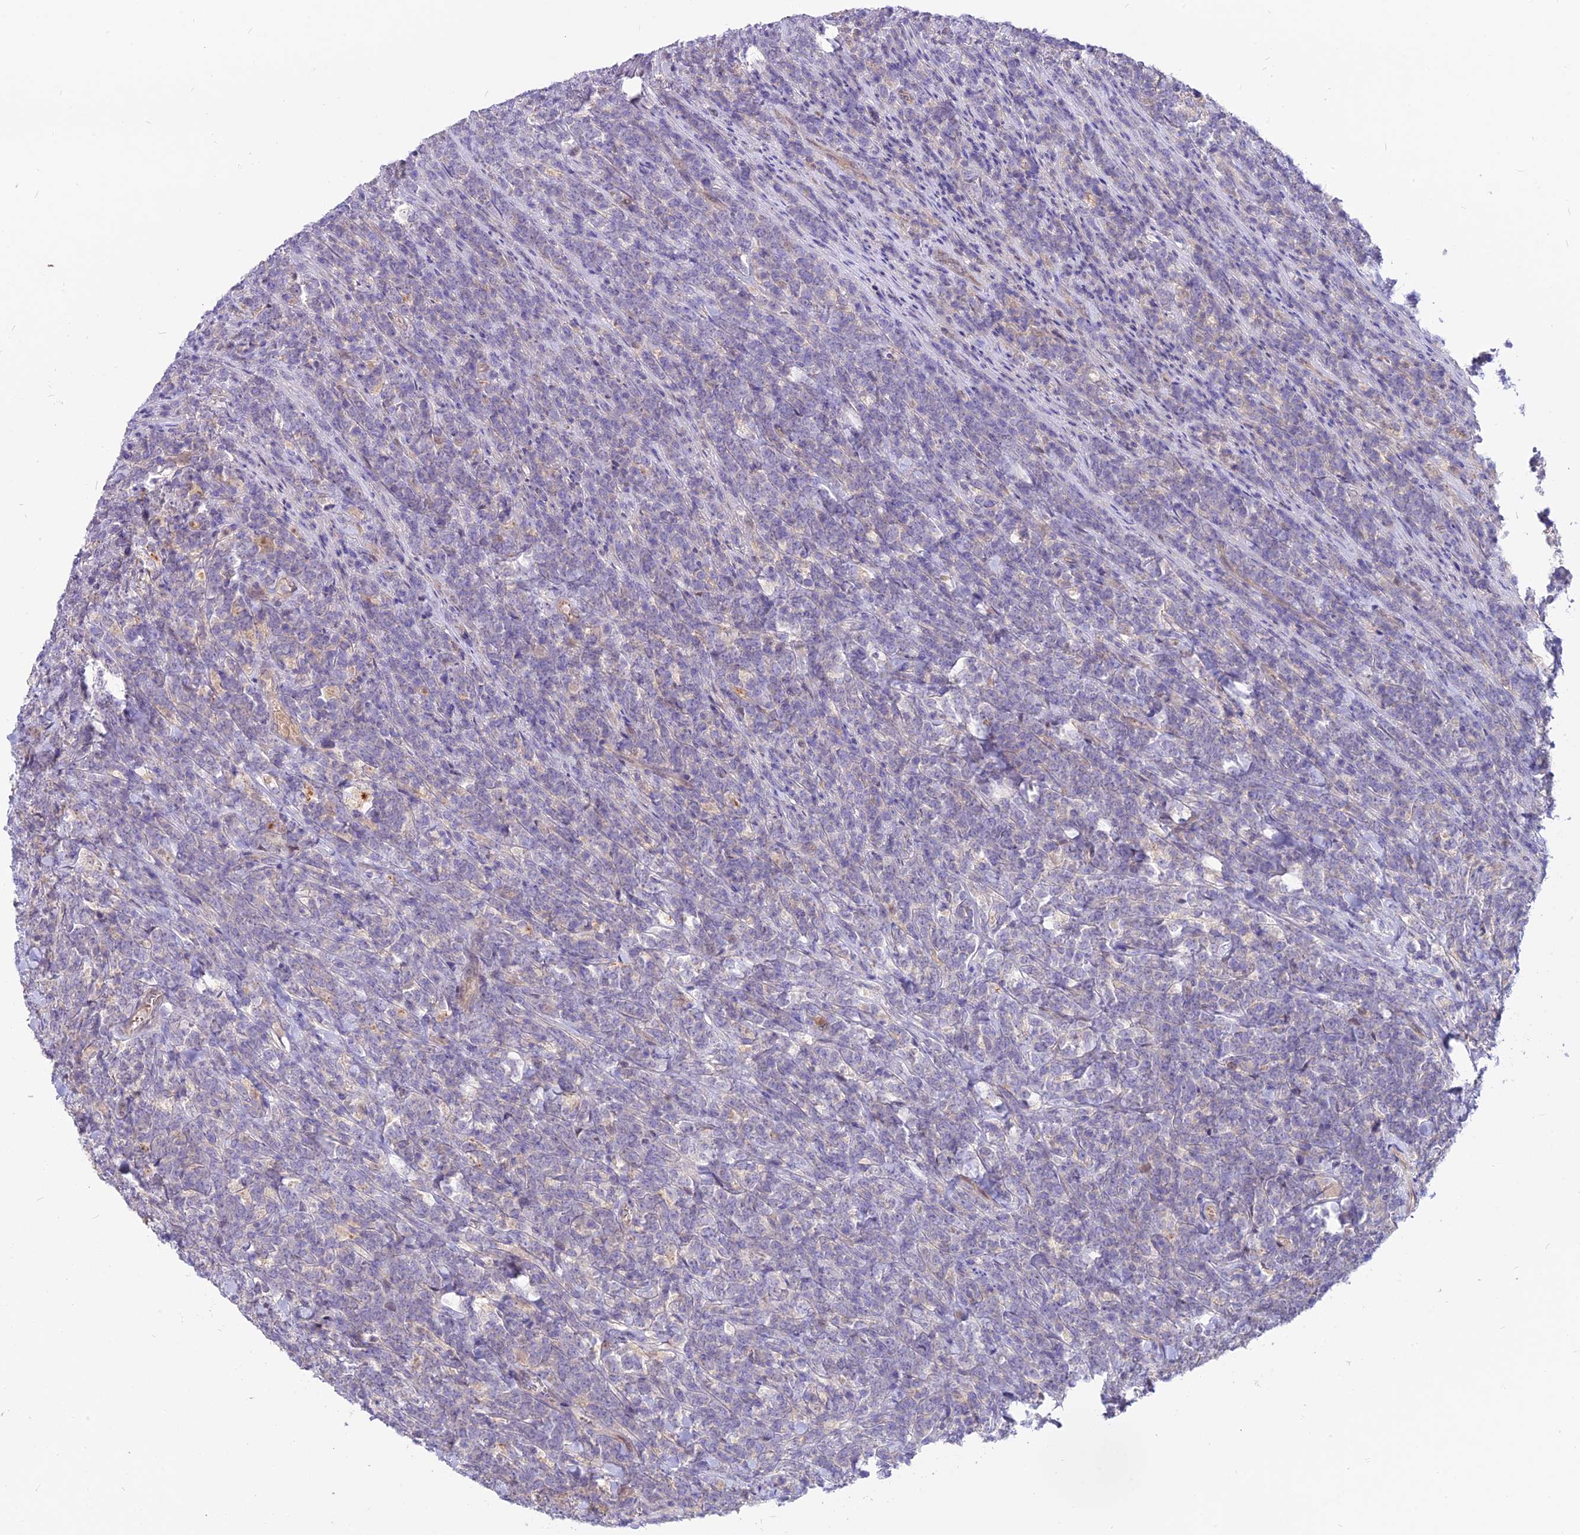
{"staining": {"intensity": "negative", "quantity": "none", "location": "none"}, "tissue": "lymphoma", "cell_type": "Tumor cells", "image_type": "cancer", "snomed": [{"axis": "morphology", "description": "Malignant lymphoma, non-Hodgkin's type, High grade"}, {"axis": "topography", "description": "Small intestine"}], "caption": "There is no significant staining in tumor cells of lymphoma.", "gene": "CZIB", "patient": {"sex": "male", "age": 8}}